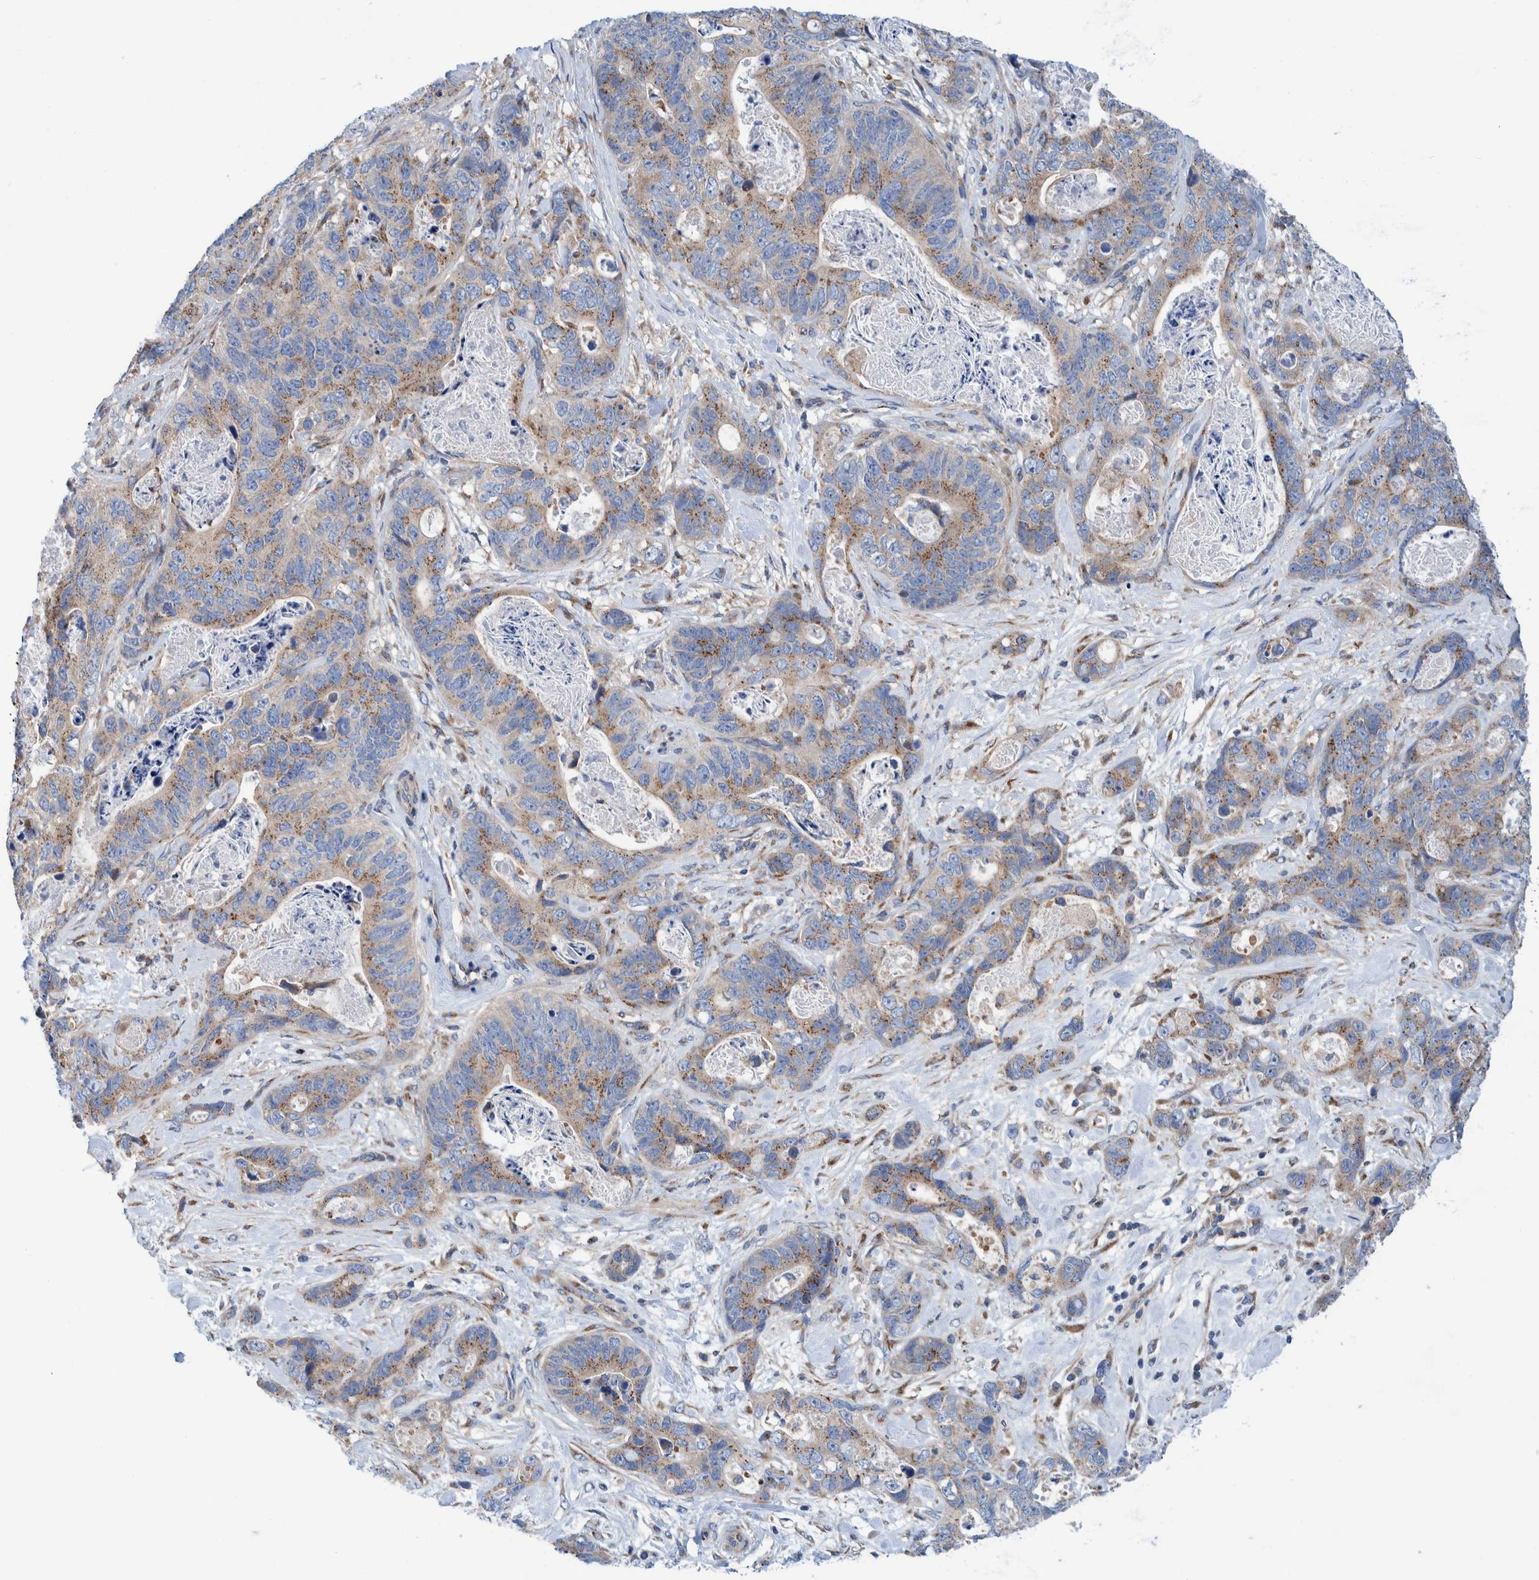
{"staining": {"intensity": "moderate", "quantity": ">75%", "location": "cytoplasmic/membranous"}, "tissue": "stomach cancer", "cell_type": "Tumor cells", "image_type": "cancer", "snomed": [{"axis": "morphology", "description": "Normal tissue, NOS"}, {"axis": "morphology", "description": "Adenocarcinoma, NOS"}, {"axis": "topography", "description": "Stomach"}], "caption": "Immunohistochemical staining of adenocarcinoma (stomach) reveals medium levels of moderate cytoplasmic/membranous protein expression in about >75% of tumor cells. (Stains: DAB in brown, nuclei in blue, Microscopy: brightfield microscopy at high magnification).", "gene": "TRIM58", "patient": {"sex": "female", "age": 89}}